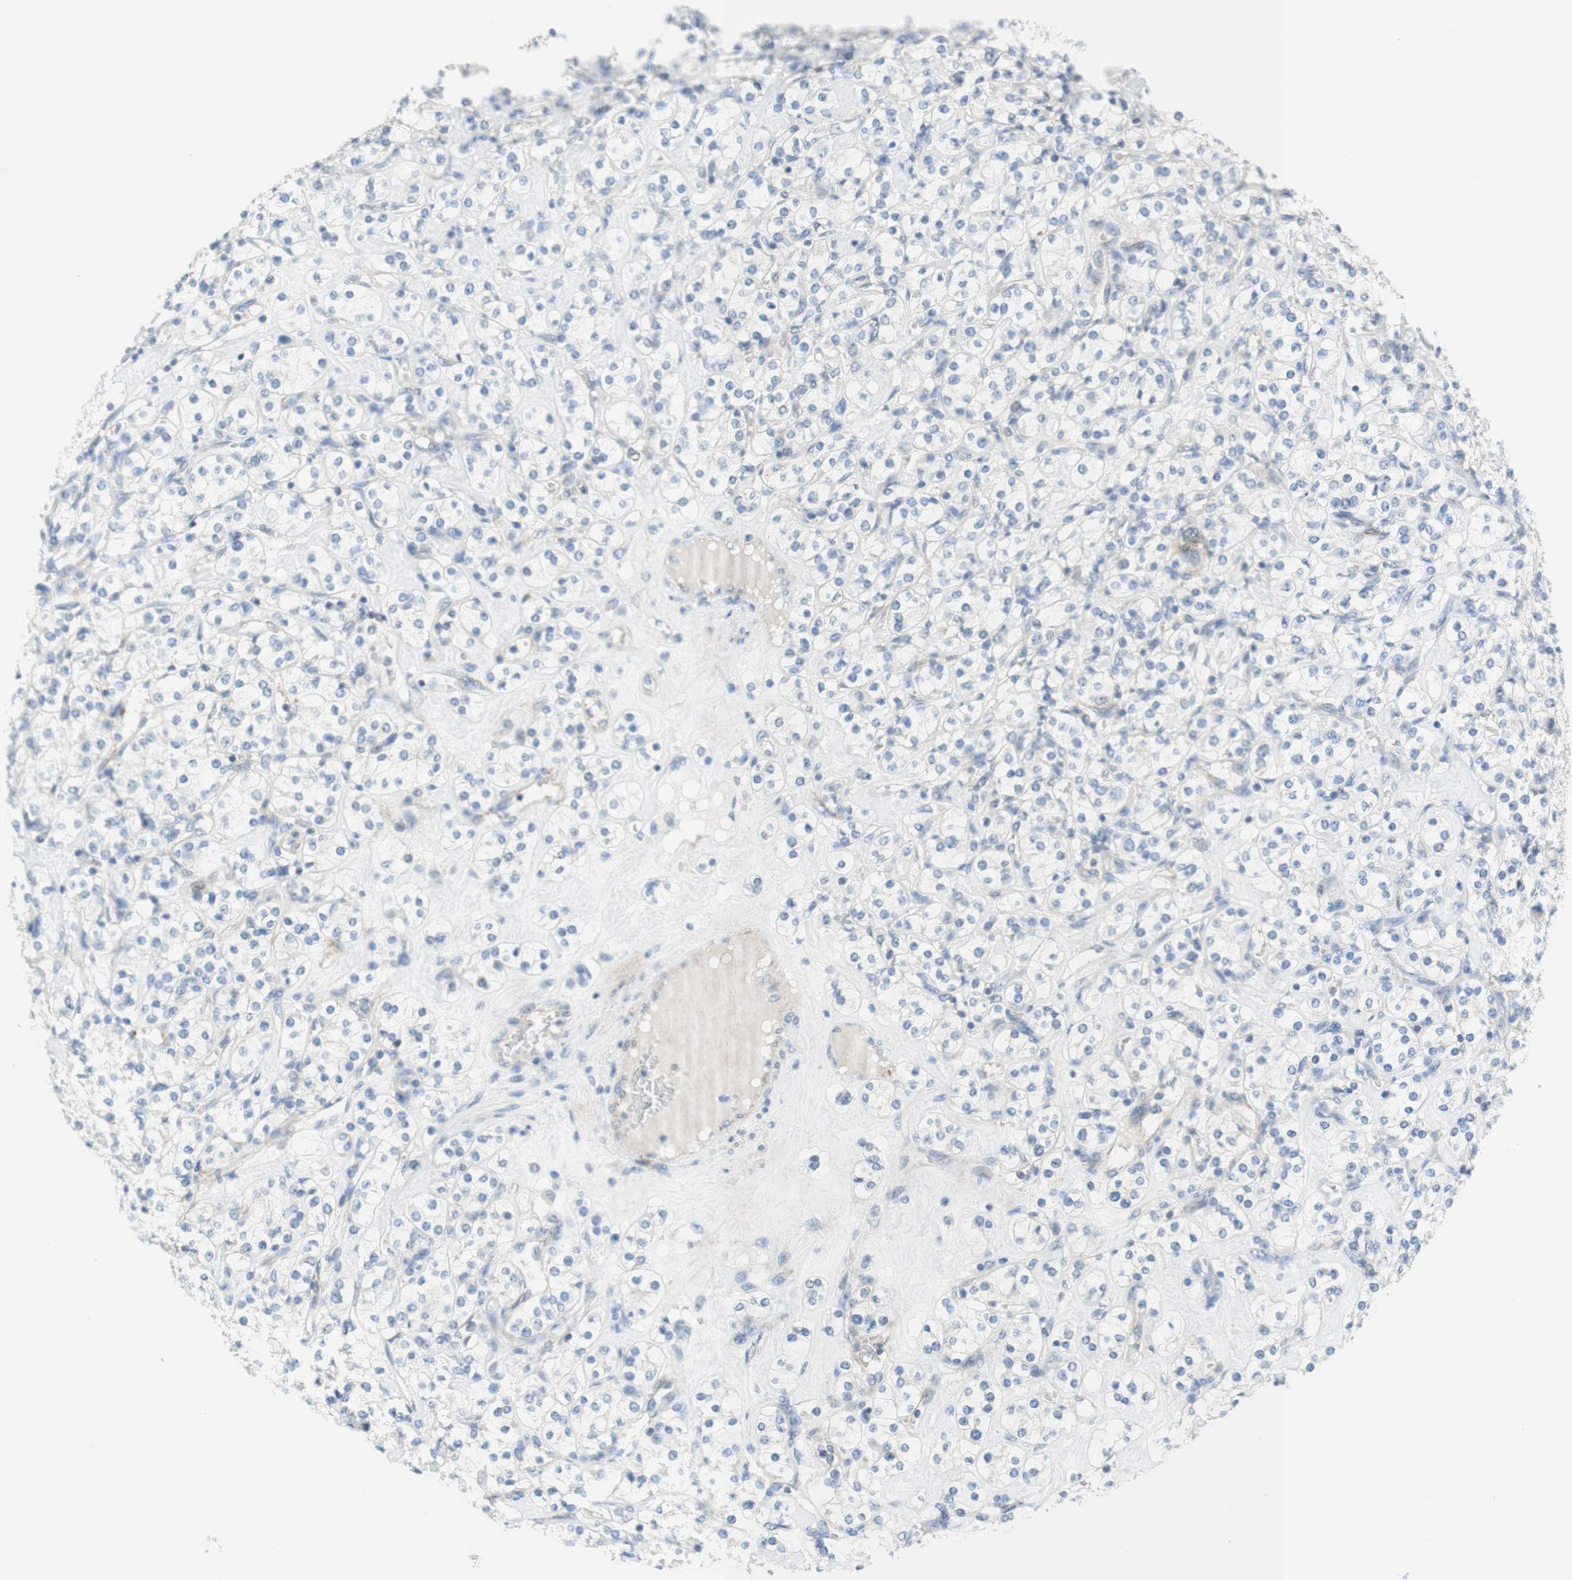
{"staining": {"intensity": "negative", "quantity": "none", "location": "none"}, "tissue": "renal cancer", "cell_type": "Tumor cells", "image_type": "cancer", "snomed": [{"axis": "morphology", "description": "Adenocarcinoma, NOS"}, {"axis": "topography", "description": "Kidney"}], "caption": "DAB immunohistochemical staining of human adenocarcinoma (renal) demonstrates no significant staining in tumor cells.", "gene": "POU2AF1", "patient": {"sex": "male", "age": 77}}